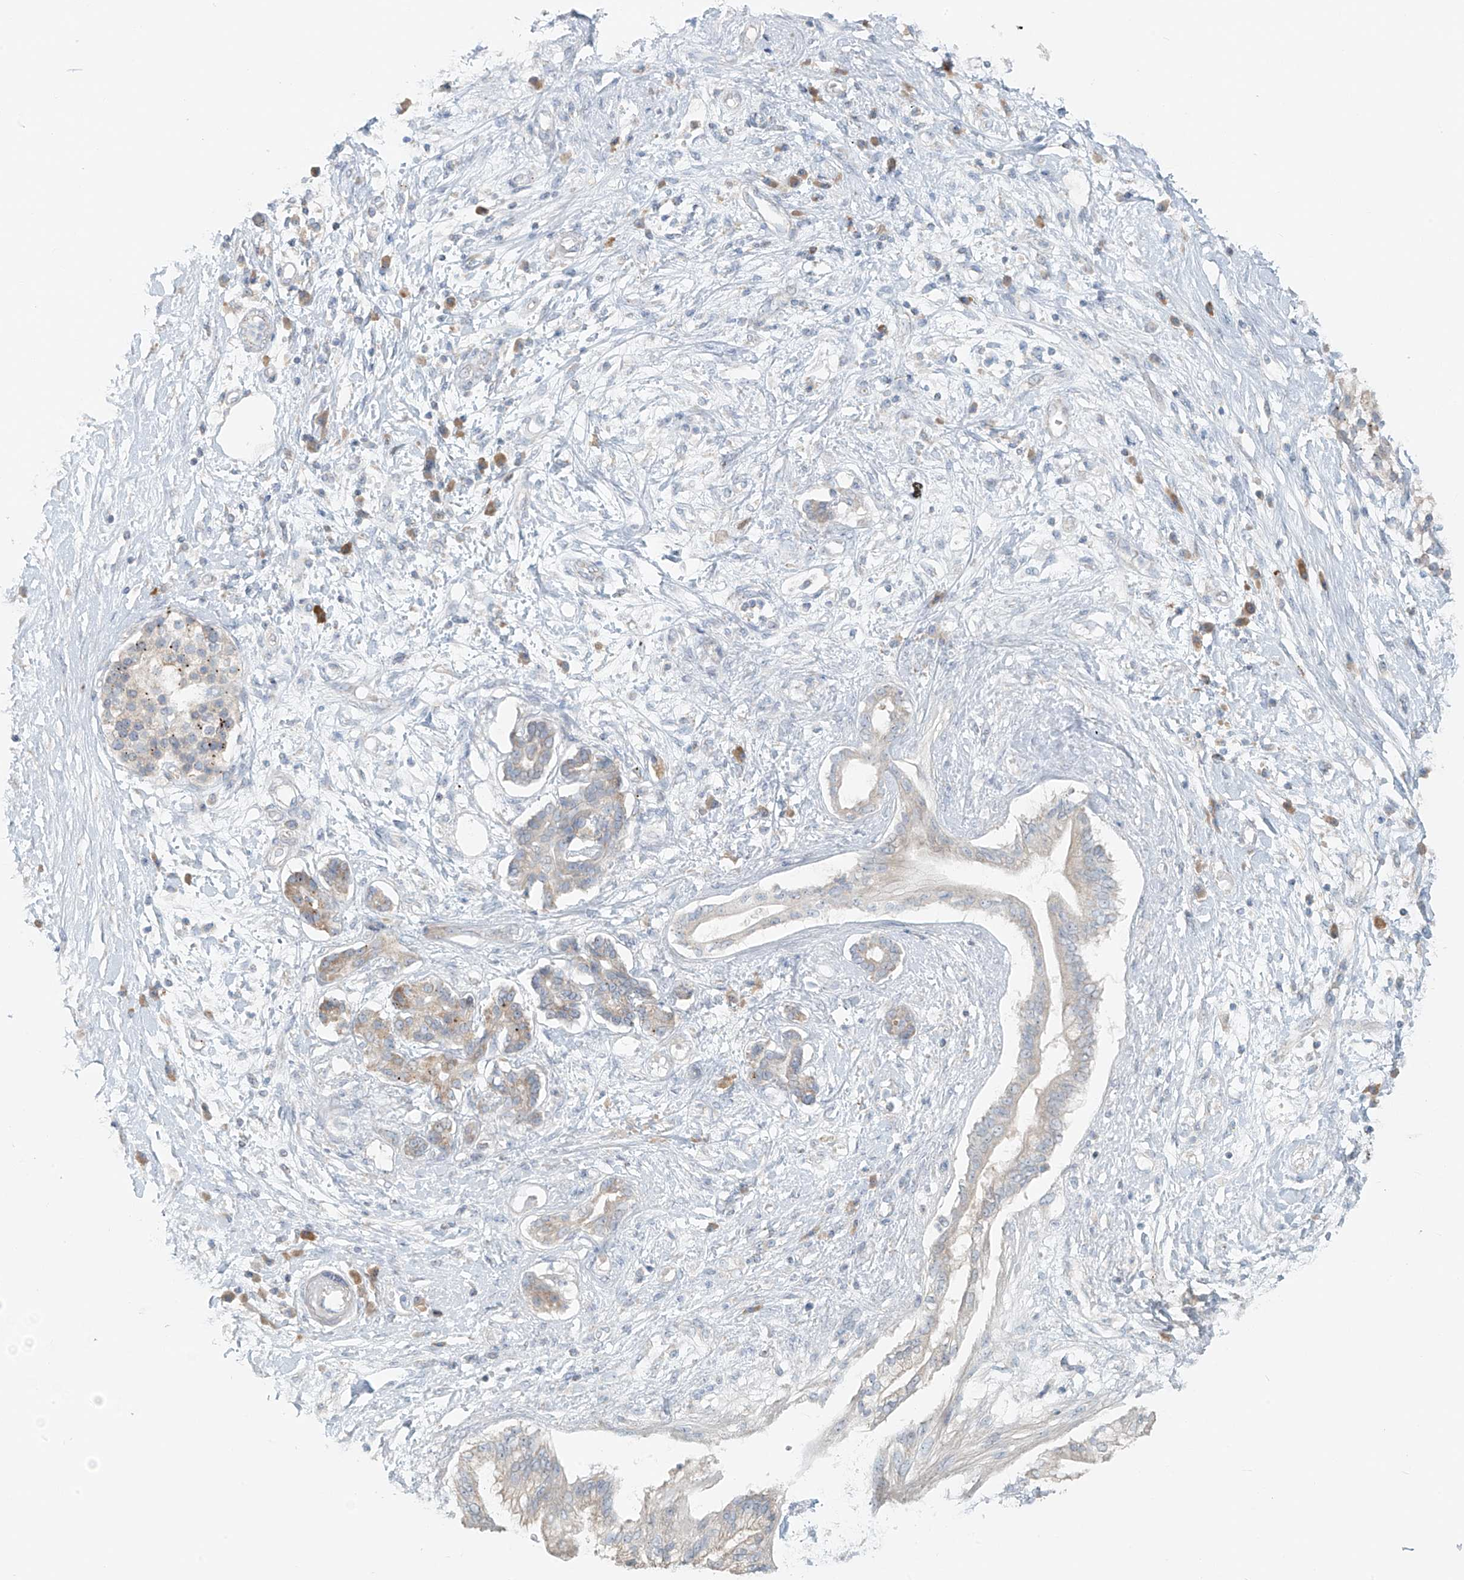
{"staining": {"intensity": "moderate", "quantity": "<25%", "location": "cytoplasmic/membranous"}, "tissue": "pancreatic cancer", "cell_type": "Tumor cells", "image_type": "cancer", "snomed": [{"axis": "morphology", "description": "Adenocarcinoma, NOS"}, {"axis": "topography", "description": "Pancreas"}], "caption": "Immunohistochemistry micrograph of human pancreatic adenocarcinoma stained for a protein (brown), which shows low levels of moderate cytoplasmic/membranous expression in approximately <25% of tumor cells.", "gene": "UST", "patient": {"sex": "female", "age": 56}}